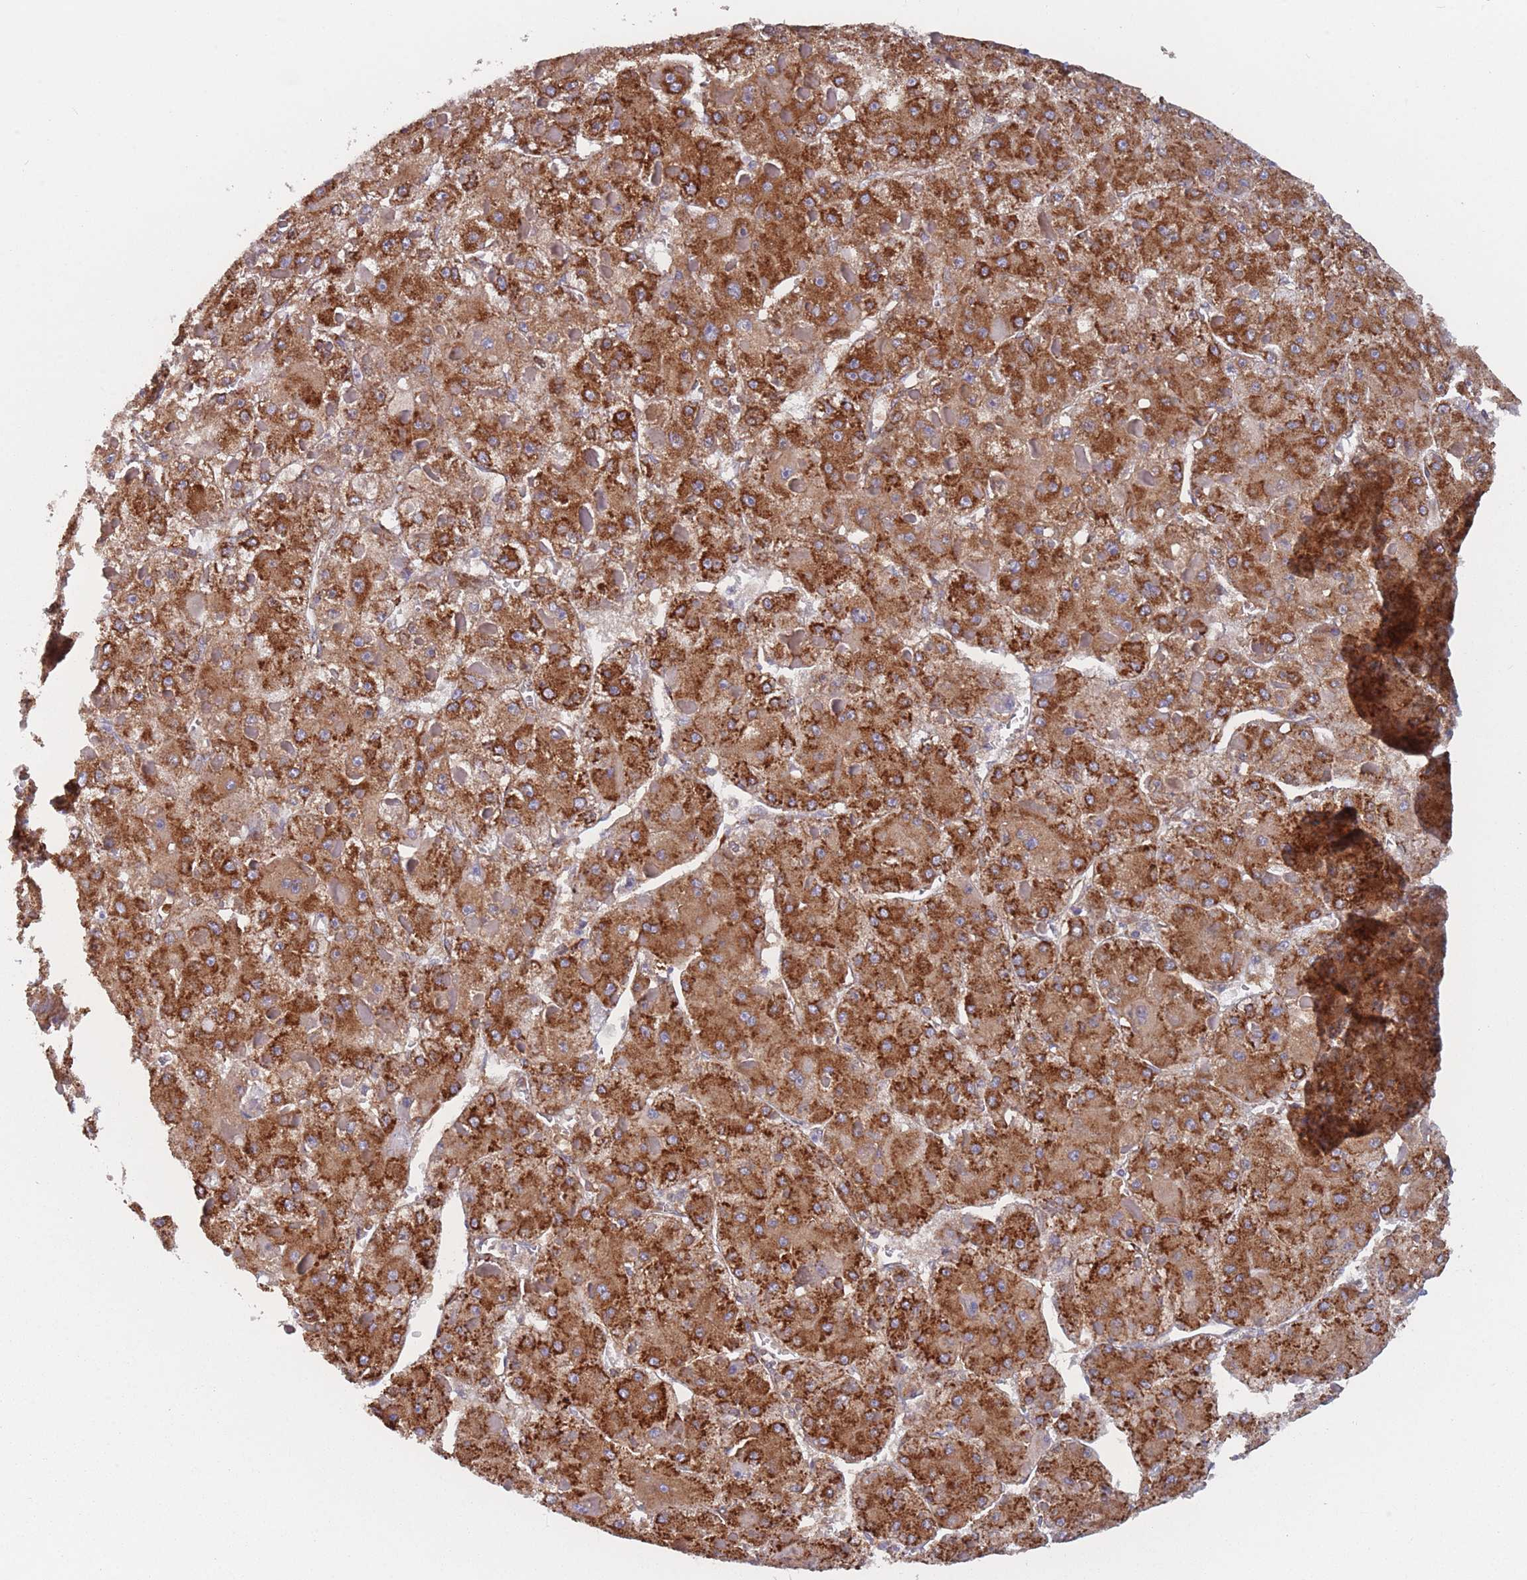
{"staining": {"intensity": "strong", "quantity": ">75%", "location": "cytoplasmic/membranous"}, "tissue": "liver cancer", "cell_type": "Tumor cells", "image_type": "cancer", "snomed": [{"axis": "morphology", "description": "Carcinoma, Hepatocellular, NOS"}, {"axis": "topography", "description": "Liver"}], "caption": "Liver hepatocellular carcinoma stained with a protein marker reveals strong staining in tumor cells.", "gene": "EEF1B2", "patient": {"sex": "female", "age": 73}}